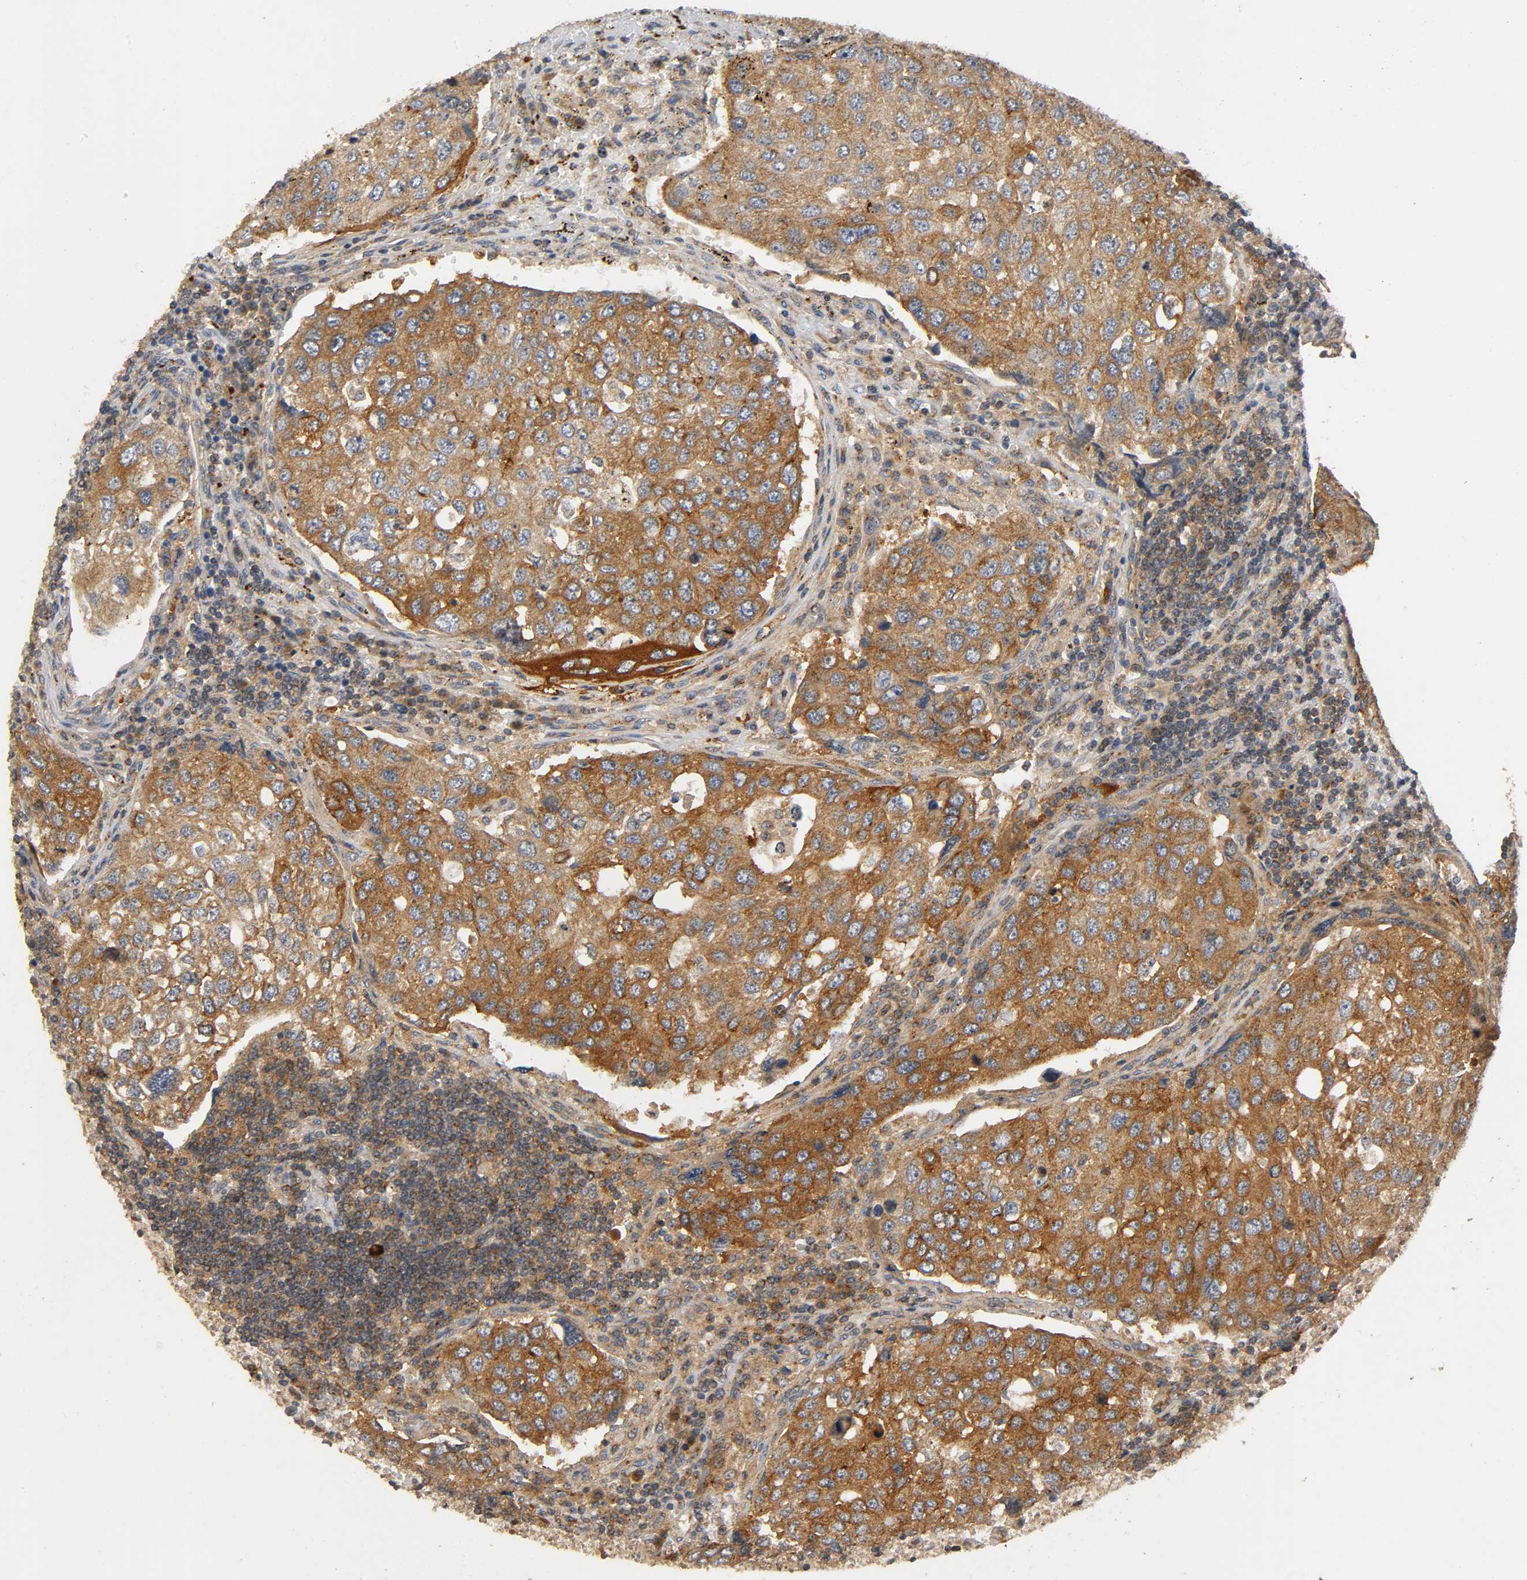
{"staining": {"intensity": "strong", "quantity": ">75%", "location": "cytoplasmic/membranous"}, "tissue": "urothelial cancer", "cell_type": "Tumor cells", "image_type": "cancer", "snomed": [{"axis": "morphology", "description": "Urothelial carcinoma, High grade"}, {"axis": "topography", "description": "Lymph node"}, {"axis": "topography", "description": "Urinary bladder"}], "caption": "Strong cytoplasmic/membranous protein expression is appreciated in approximately >75% of tumor cells in urothelial carcinoma (high-grade).", "gene": "IKBKB", "patient": {"sex": "male", "age": 51}}